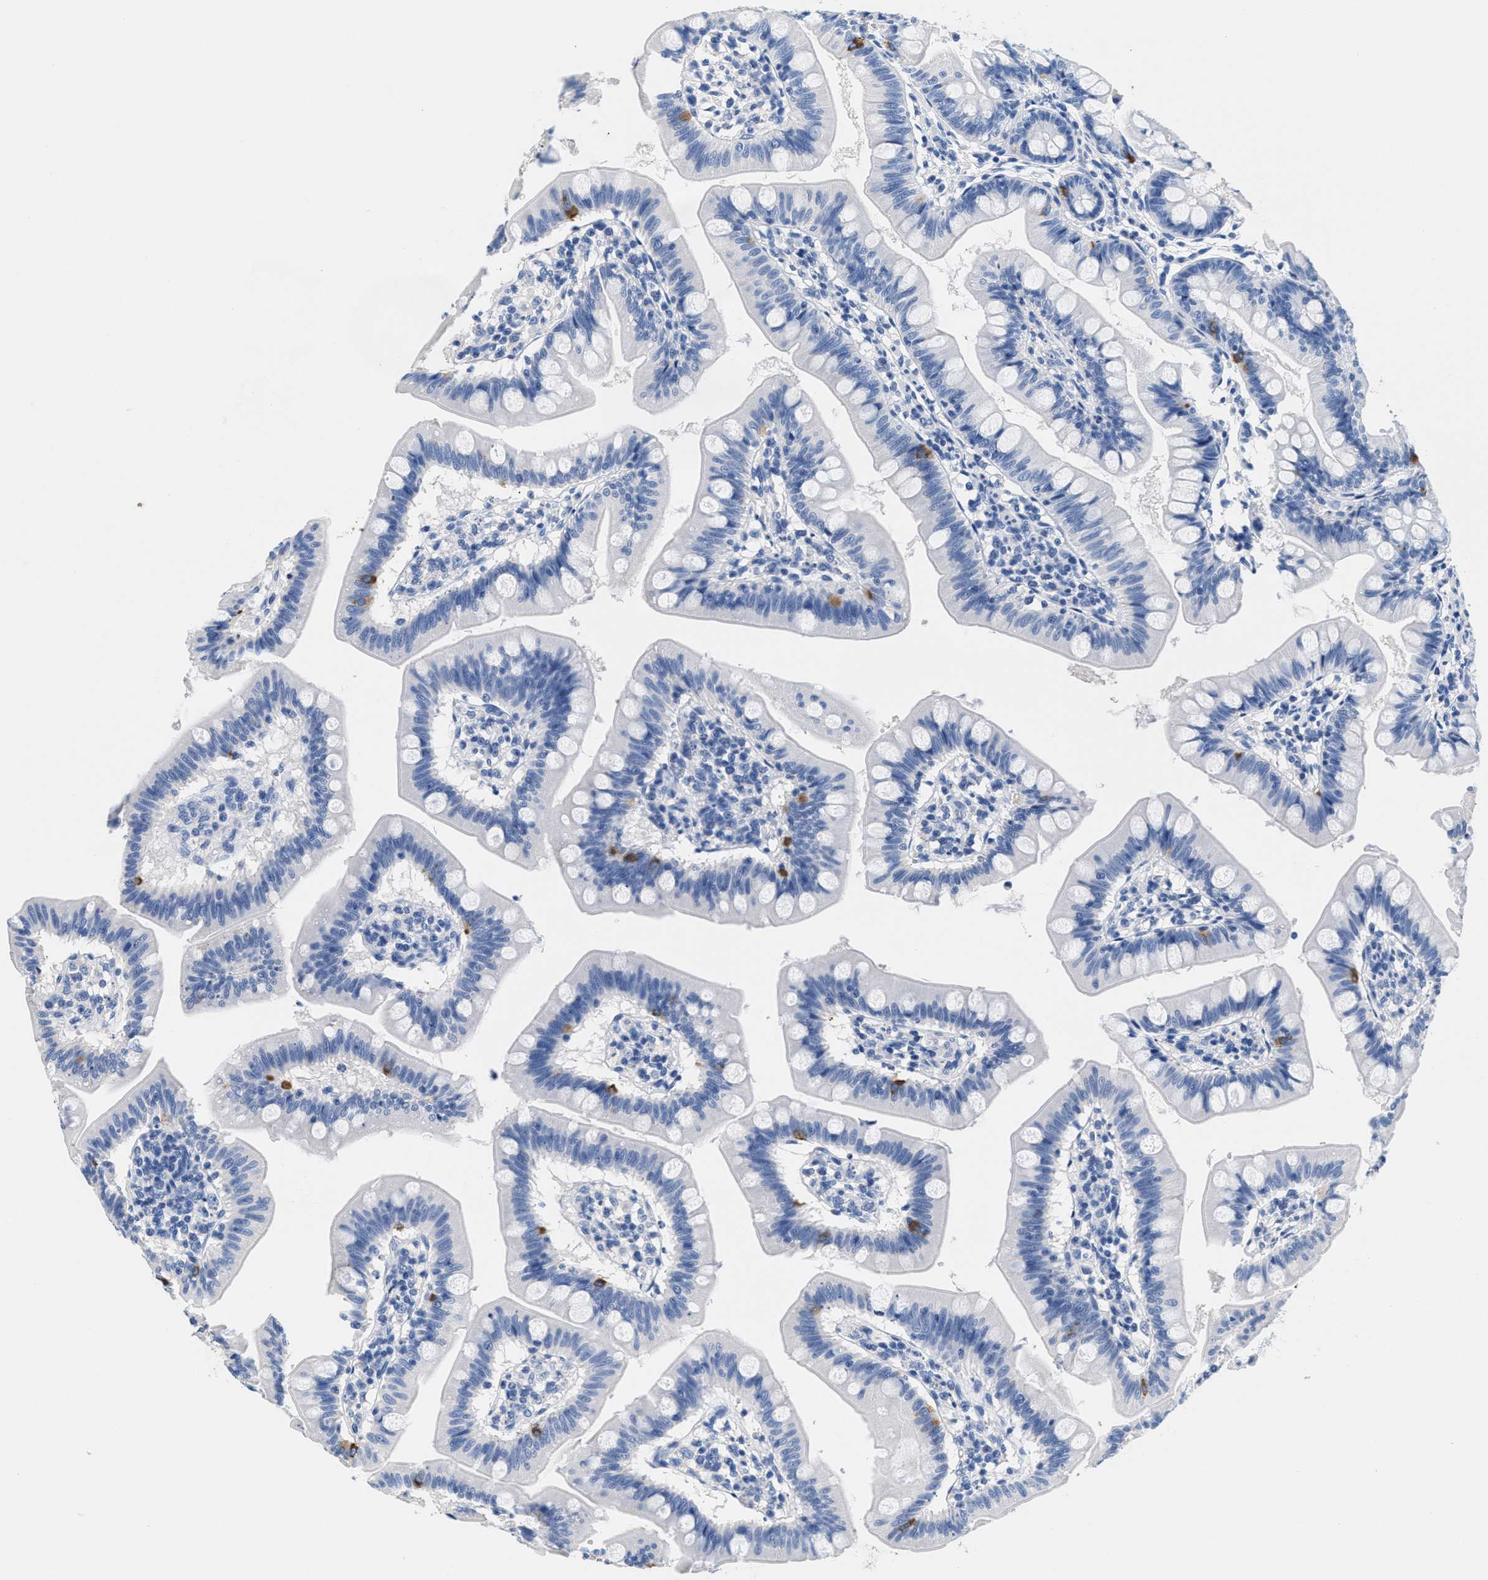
{"staining": {"intensity": "moderate", "quantity": "<25%", "location": "cytoplasmic/membranous"}, "tissue": "small intestine", "cell_type": "Glandular cells", "image_type": "normal", "snomed": [{"axis": "morphology", "description": "Normal tissue, NOS"}, {"axis": "topography", "description": "Small intestine"}], "caption": "Glandular cells show low levels of moderate cytoplasmic/membranous expression in about <25% of cells in normal small intestine.", "gene": "SLFN13", "patient": {"sex": "male", "age": 7}}